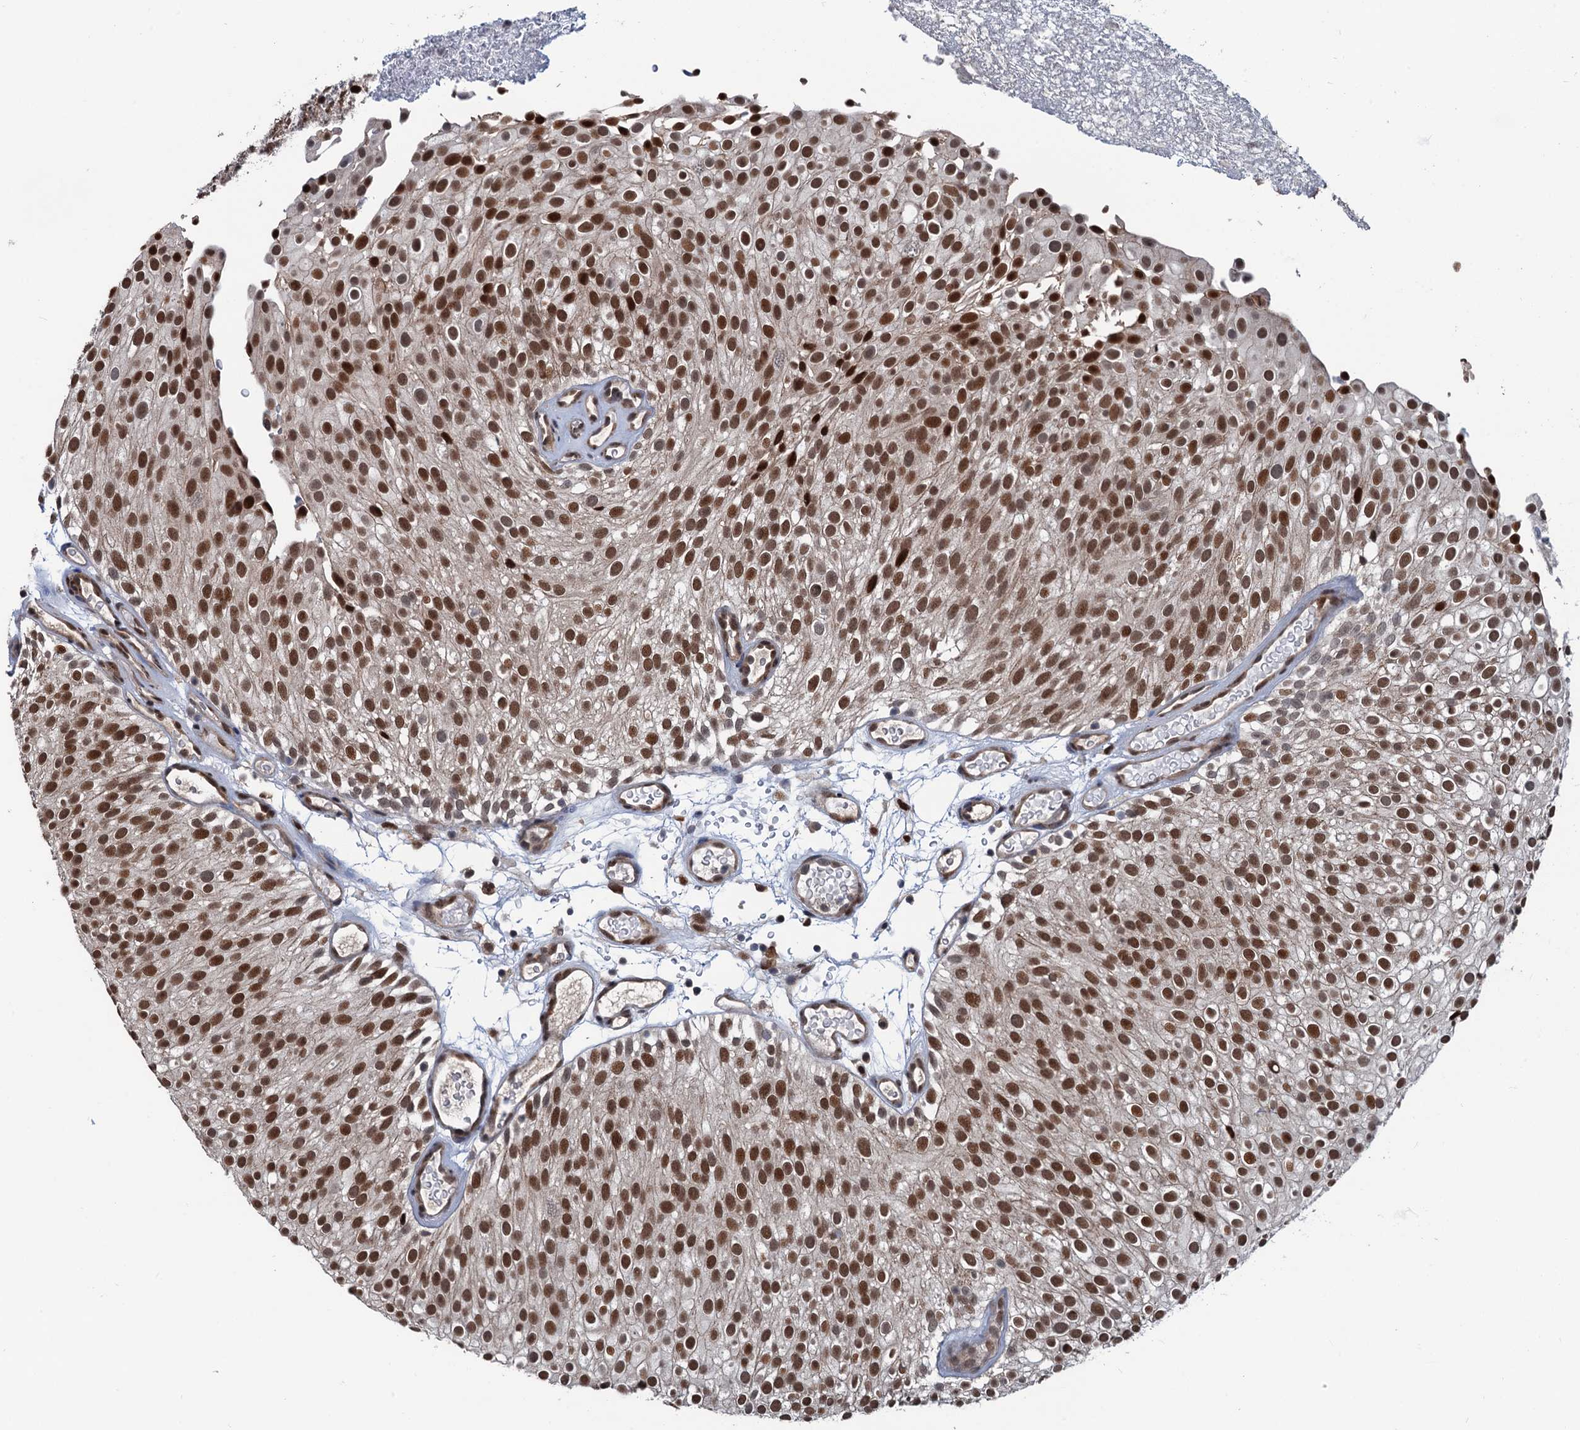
{"staining": {"intensity": "moderate", "quantity": ">75%", "location": "nuclear"}, "tissue": "urothelial cancer", "cell_type": "Tumor cells", "image_type": "cancer", "snomed": [{"axis": "morphology", "description": "Urothelial carcinoma, Low grade"}, {"axis": "topography", "description": "Urinary bladder"}], "caption": "Tumor cells exhibit medium levels of moderate nuclear expression in approximately >75% of cells in urothelial cancer.", "gene": "RASSF4", "patient": {"sex": "male", "age": 78}}